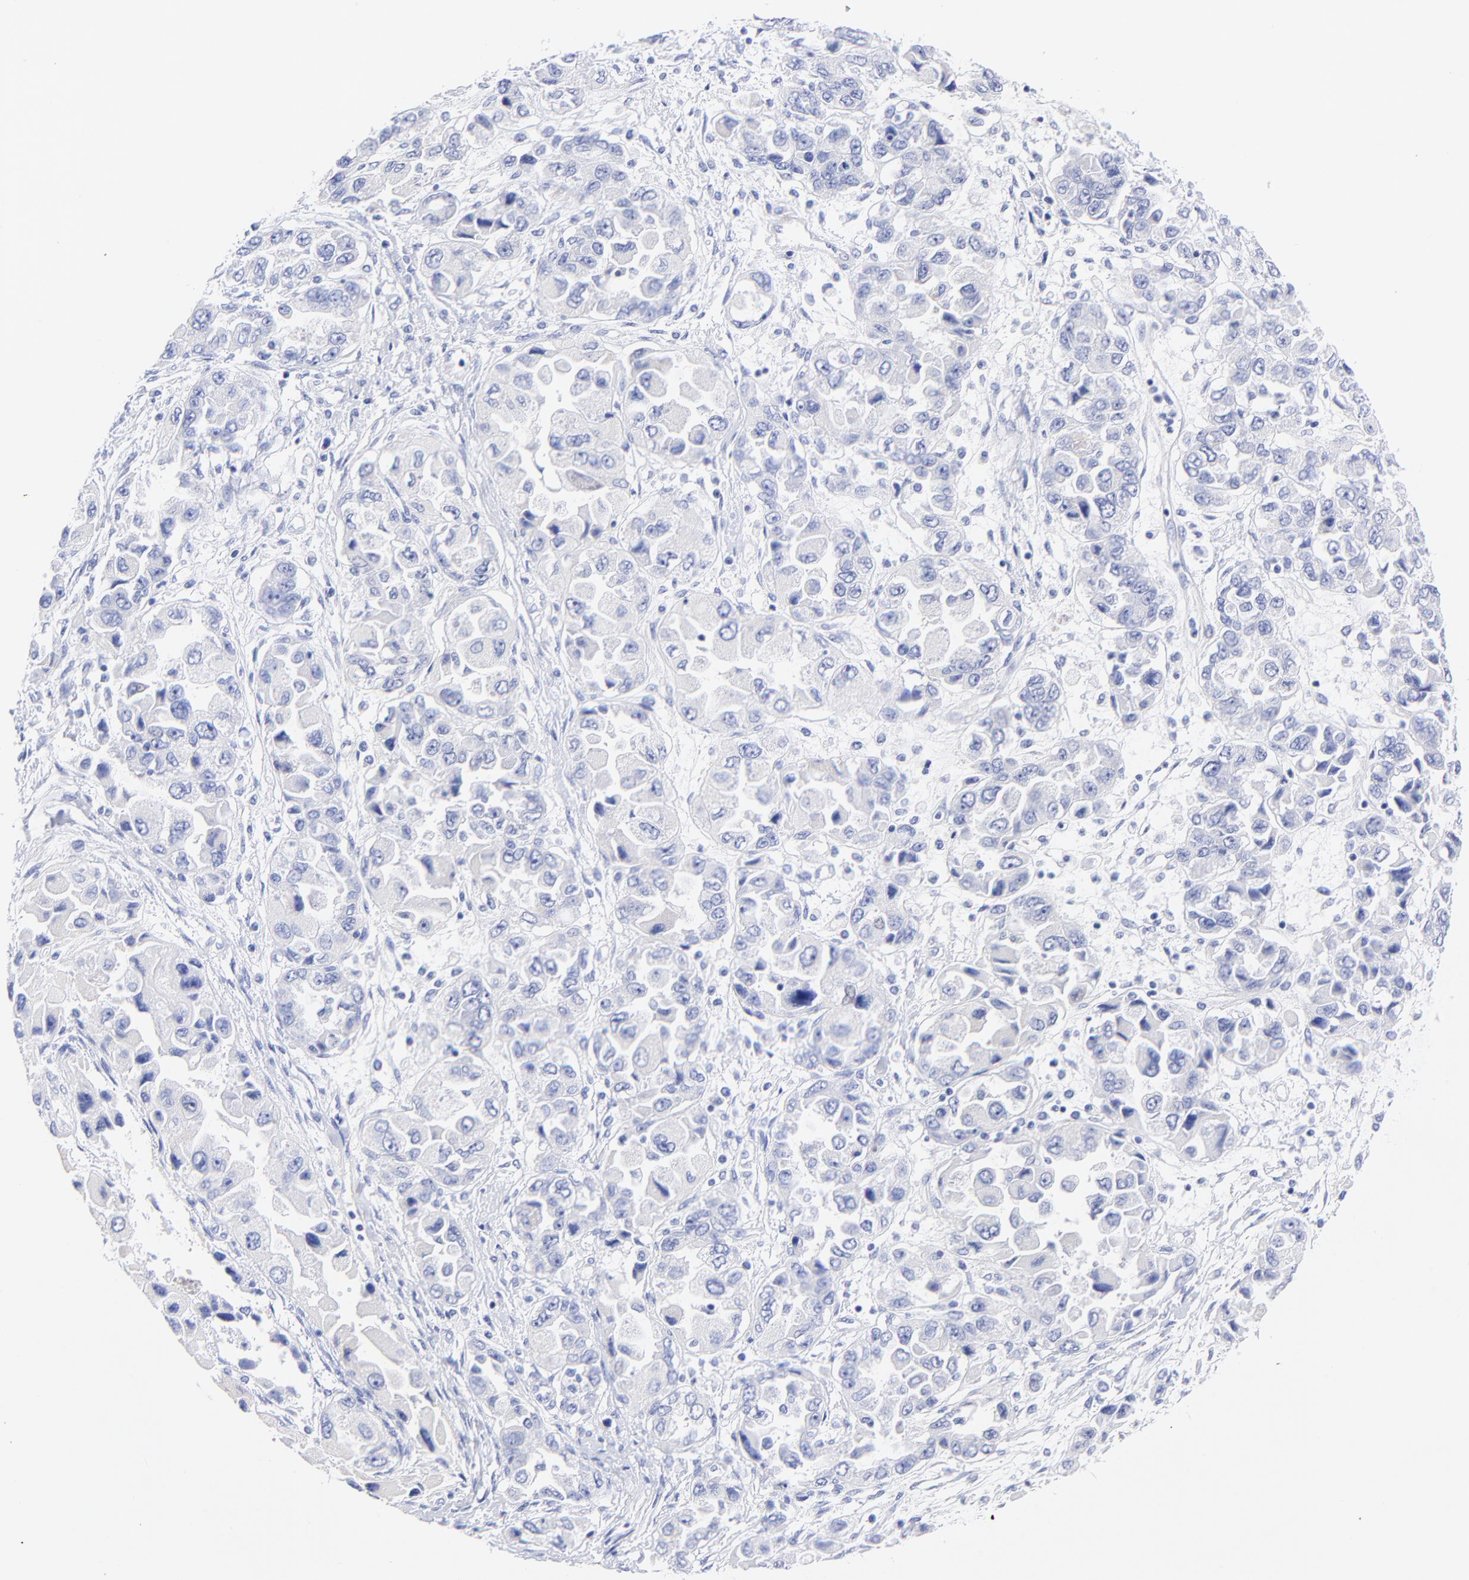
{"staining": {"intensity": "negative", "quantity": "none", "location": "none"}, "tissue": "ovarian cancer", "cell_type": "Tumor cells", "image_type": "cancer", "snomed": [{"axis": "morphology", "description": "Cystadenocarcinoma, serous, NOS"}, {"axis": "topography", "description": "Ovary"}], "caption": "A high-resolution image shows IHC staining of ovarian serous cystadenocarcinoma, which shows no significant positivity in tumor cells.", "gene": "C1QTNF6", "patient": {"sex": "female", "age": 84}}